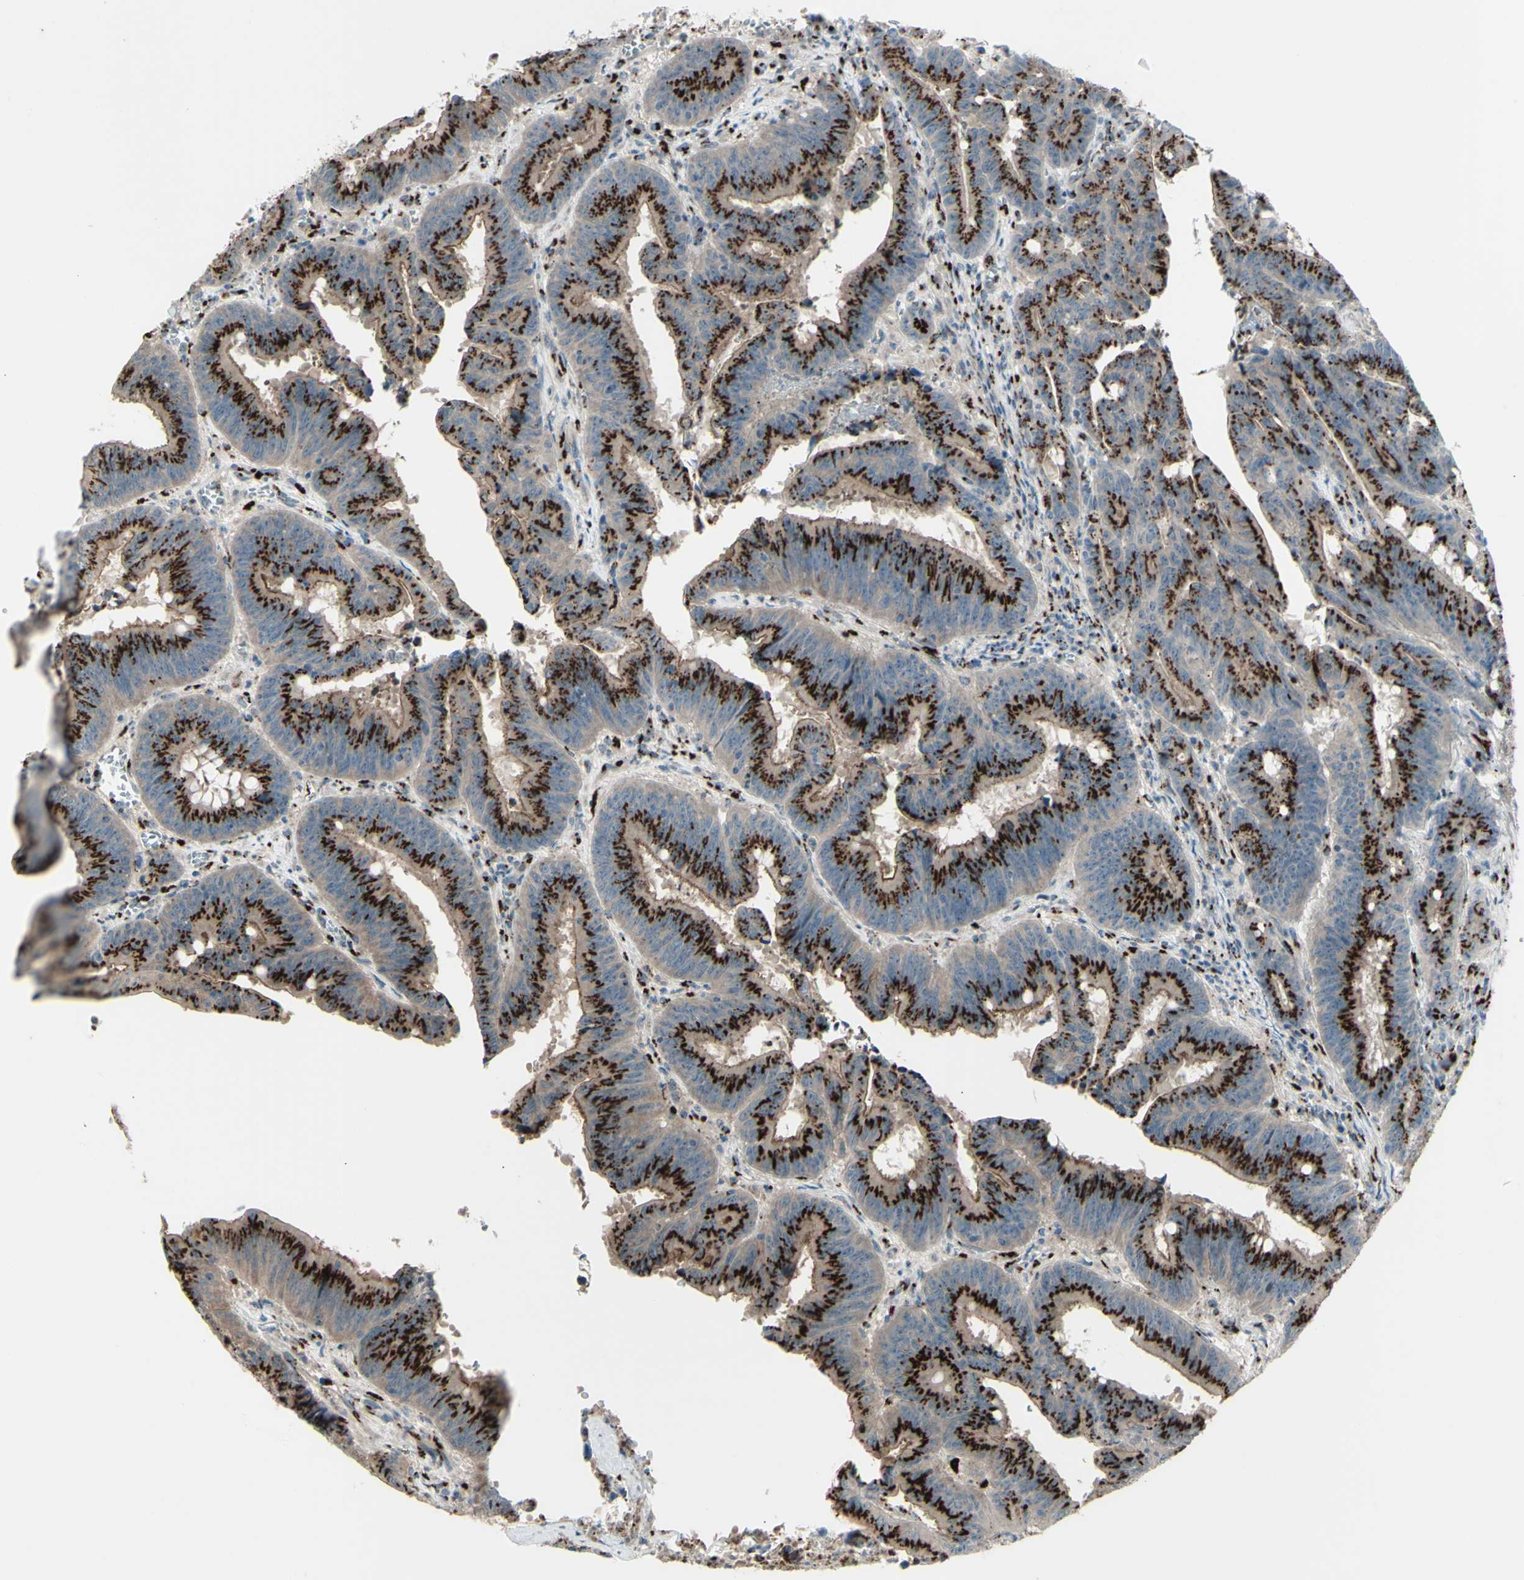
{"staining": {"intensity": "strong", "quantity": ">75%", "location": "cytoplasmic/membranous"}, "tissue": "colorectal cancer", "cell_type": "Tumor cells", "image_type": "cancer", "snomed": [{"axis": "morphology", "description": "Adenocarcinoma, NOS"}, {"axis": "topography", "description": "Colon"}], "caption": "Immunohistochemistry (IHC) of colorectal adenocarcinoma demonstrates high levels of strong cytoplasmic/membranous staining in approximately >75% of tumor cells.", "gene": "BPNT2", "patient": {"sex": "male", "age": 45}}